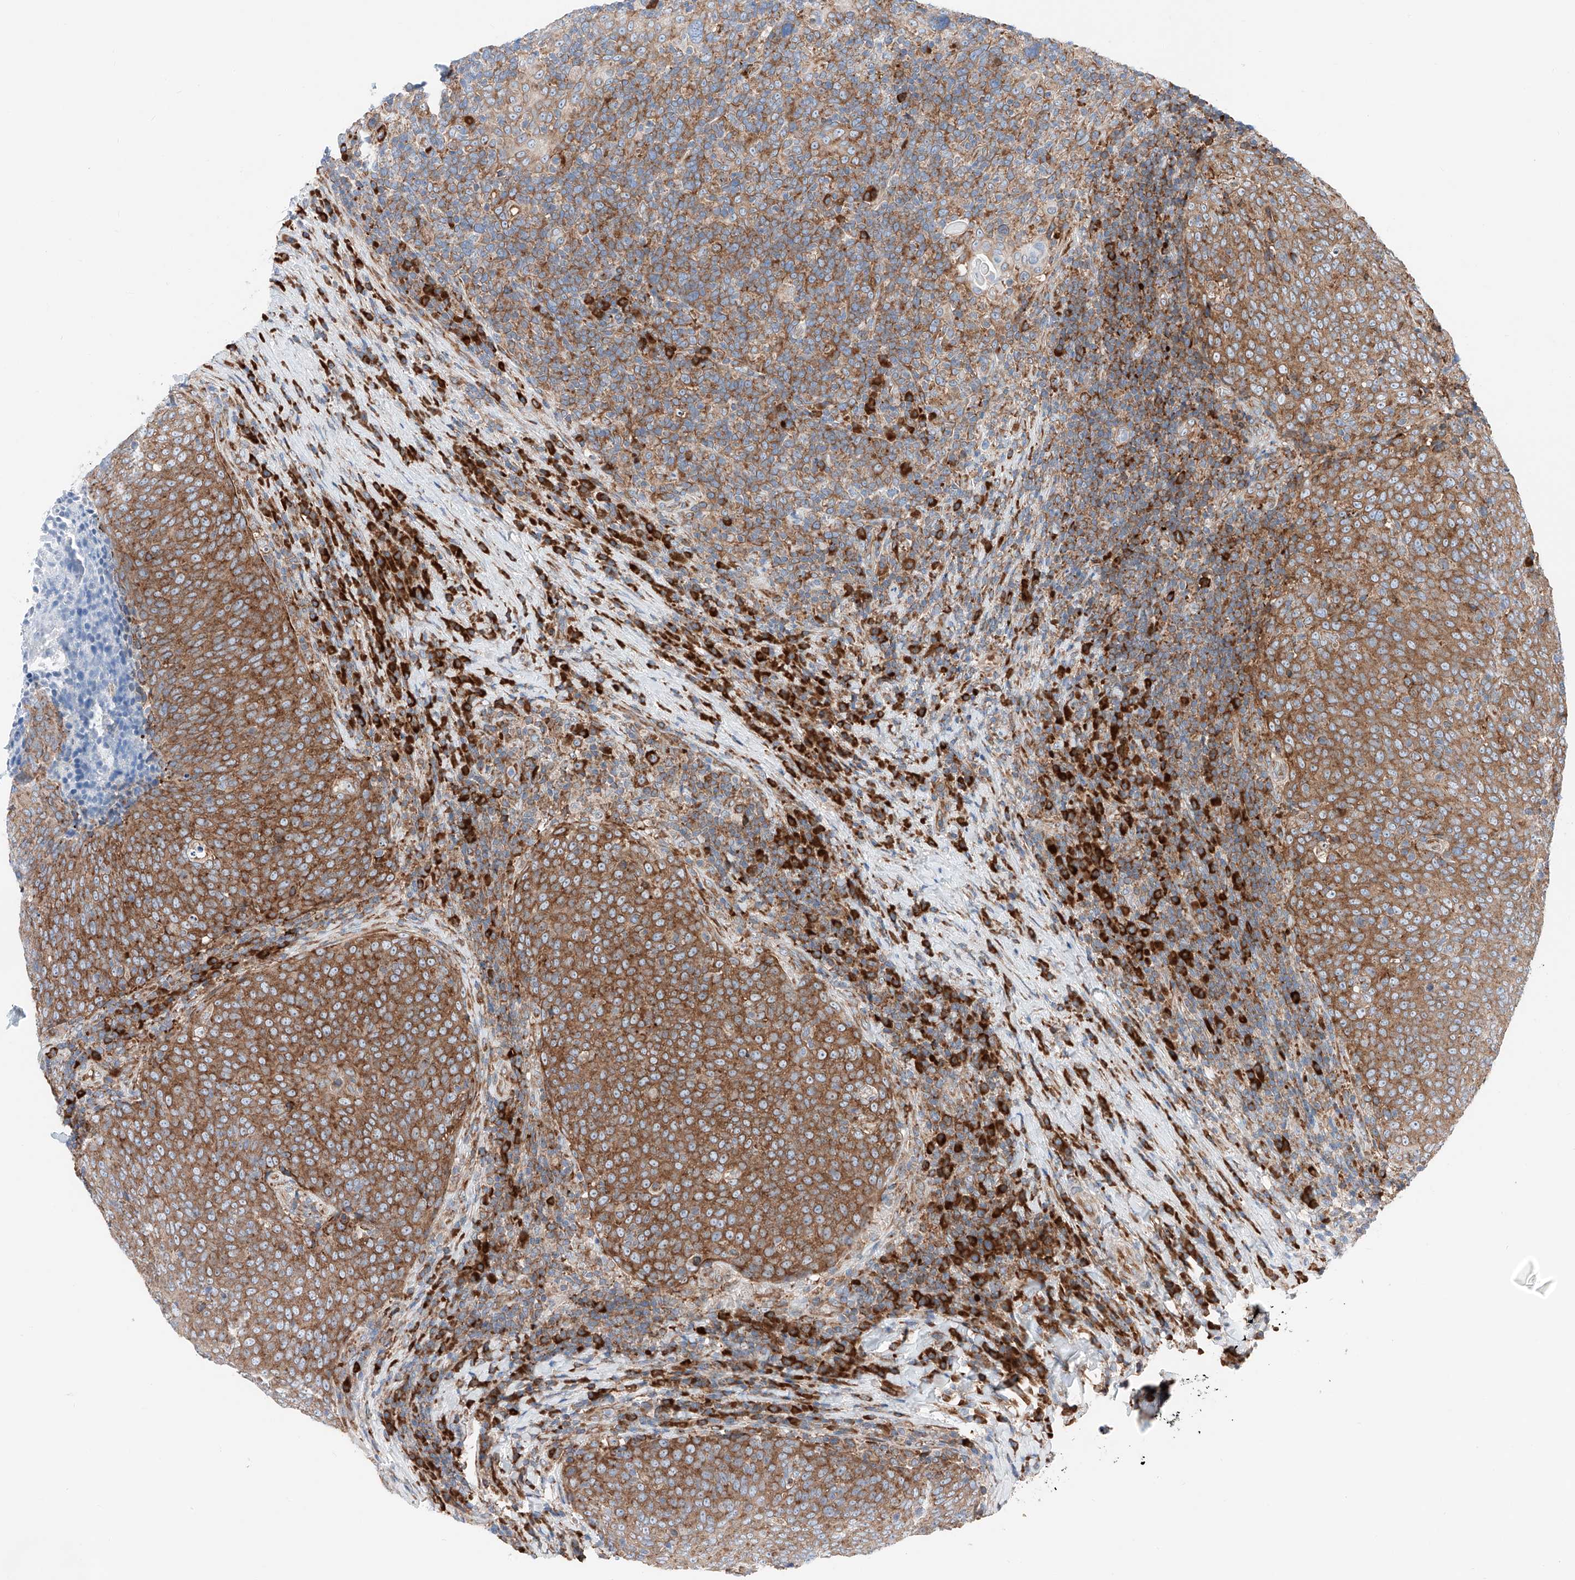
{"staining": {"intensity": "moderate", "quantity": ">75%", "location": "cytoplasmic/membranous"}, "tissue": "head and neck cancer", "cell_type": "Tumor cells", "image_type": "cancer", "snomed": [{"axis": "morphology", "description": "Squamous cell carcinoma, NOS"}, {"axis": "morphology", "description": "Squamous cell carcinoma, metastatic, NOS"}, {"axis": "topography", "description": "Lymph node"}, {"axis": "topography", "description": "Head-Neck"}], "caption": "Immunohistochemistry (IHC) (DAB) staining of human squamous cell carcinoma (head and neck) reveals moderate cytoplasmic/membranous protein expression in approximately >75% of tumor cells. (brown staining indicates protein expression, while blue staining denotes nuclei).", "gene": "CRELD1", "patient": {"sex": "male", "age": 62}}